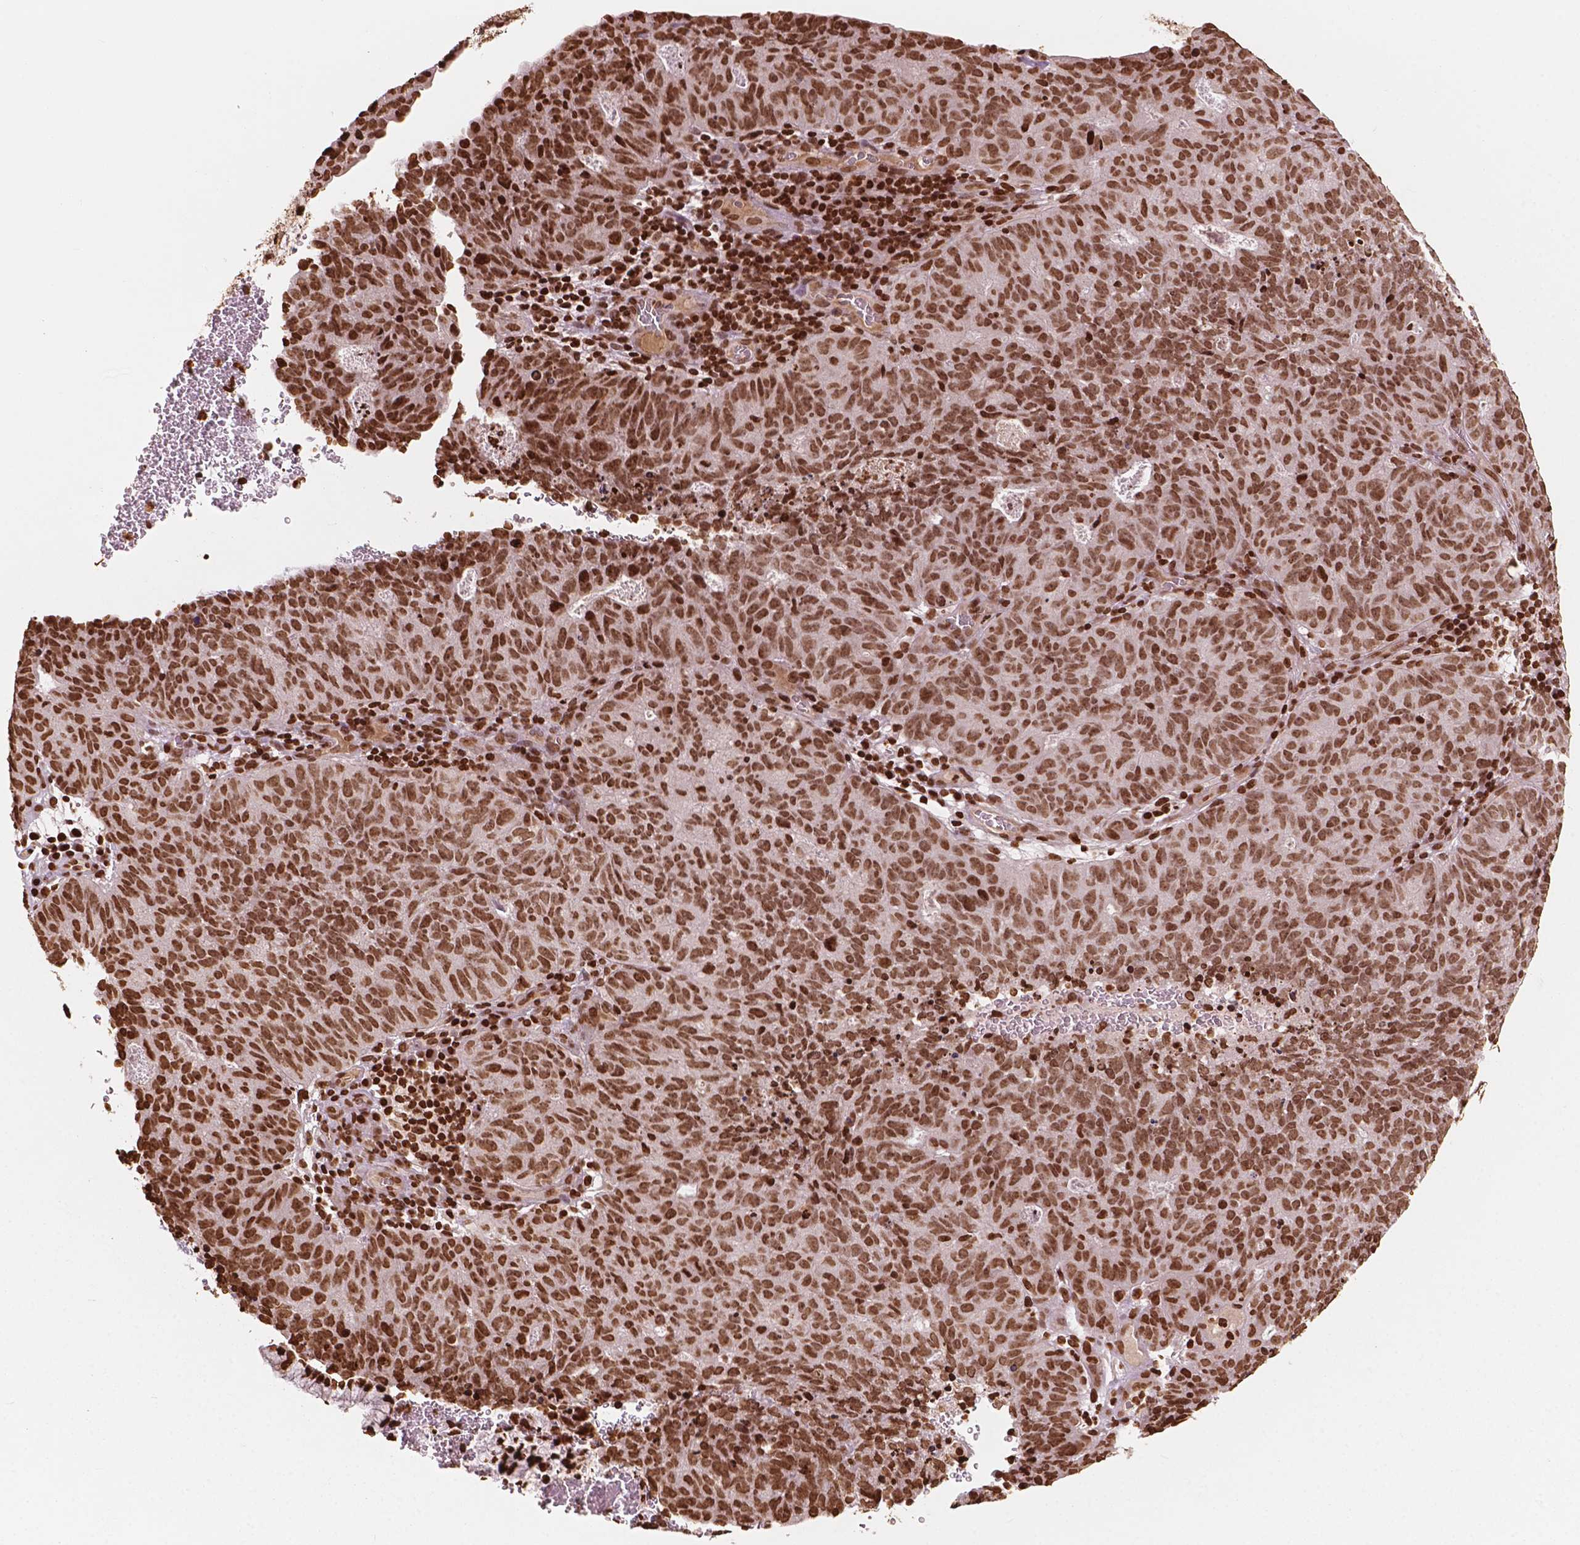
{"staining": {"intensity": "strong", "quantity": ">75%", "location": "nuclear"}, "tissue": "cervical cancer", "cell_type": "Tumor cells", "image_type": "cancer", "snomed": [{"axis": "morphology", "description": "Adenocarcinoma, NOS"}, {"axis": "topography", "description": "Cervix"}], "caption": "The histopathology image shows staining of cervical adenocarcinoma, revealing strong nuclear protein expression (brown color) within tumor cells. The staining is performed using DAB brown chromogen to label protein expression. The nuclei are counter-stained blue using hematoxylin.", "gene": "H3C7", "patient": {"sex": "female", "age": 38}}